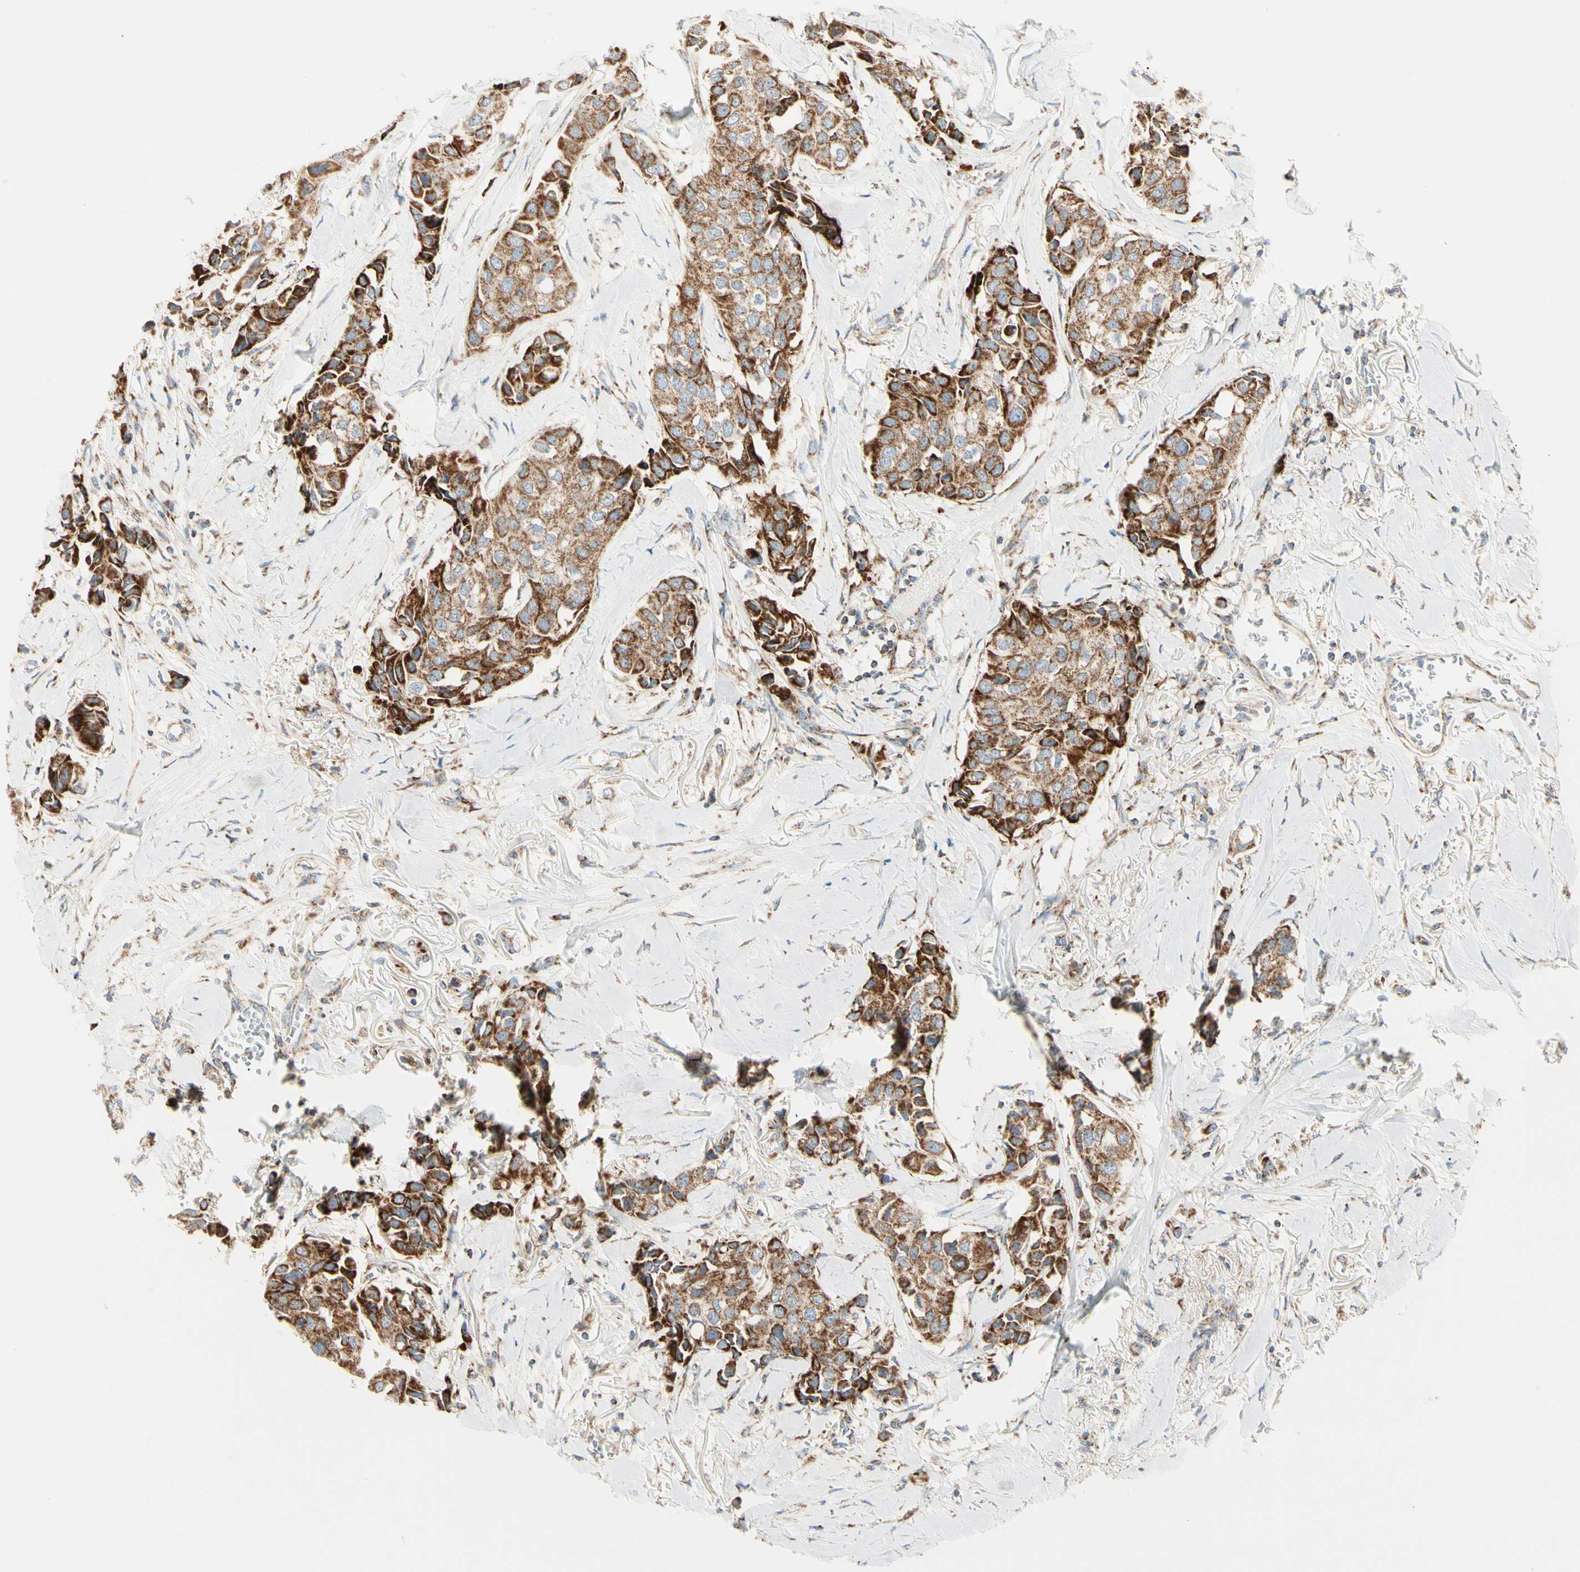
{"staining": {"intensity": "strong", "quantity": ">75%", "location": "cytoplasmic/membranous"}, "tissue": "breast cancer", "cell_type": "Tumor cells", "image_type": "cancer", "snomed": [{"axis": "morphology", "description": "Duct carcinoma"}, {"axis": "topography", "description": "Breast"}], "caption": "Intraductal carcinoma (breast) stained with a brown dye displays strong cytoplasmic/membranous positive positivity in approximately >75% of tumor cells.", "gene": "TBC1D10A", "patient": {"sex": "female", "age": 80}}